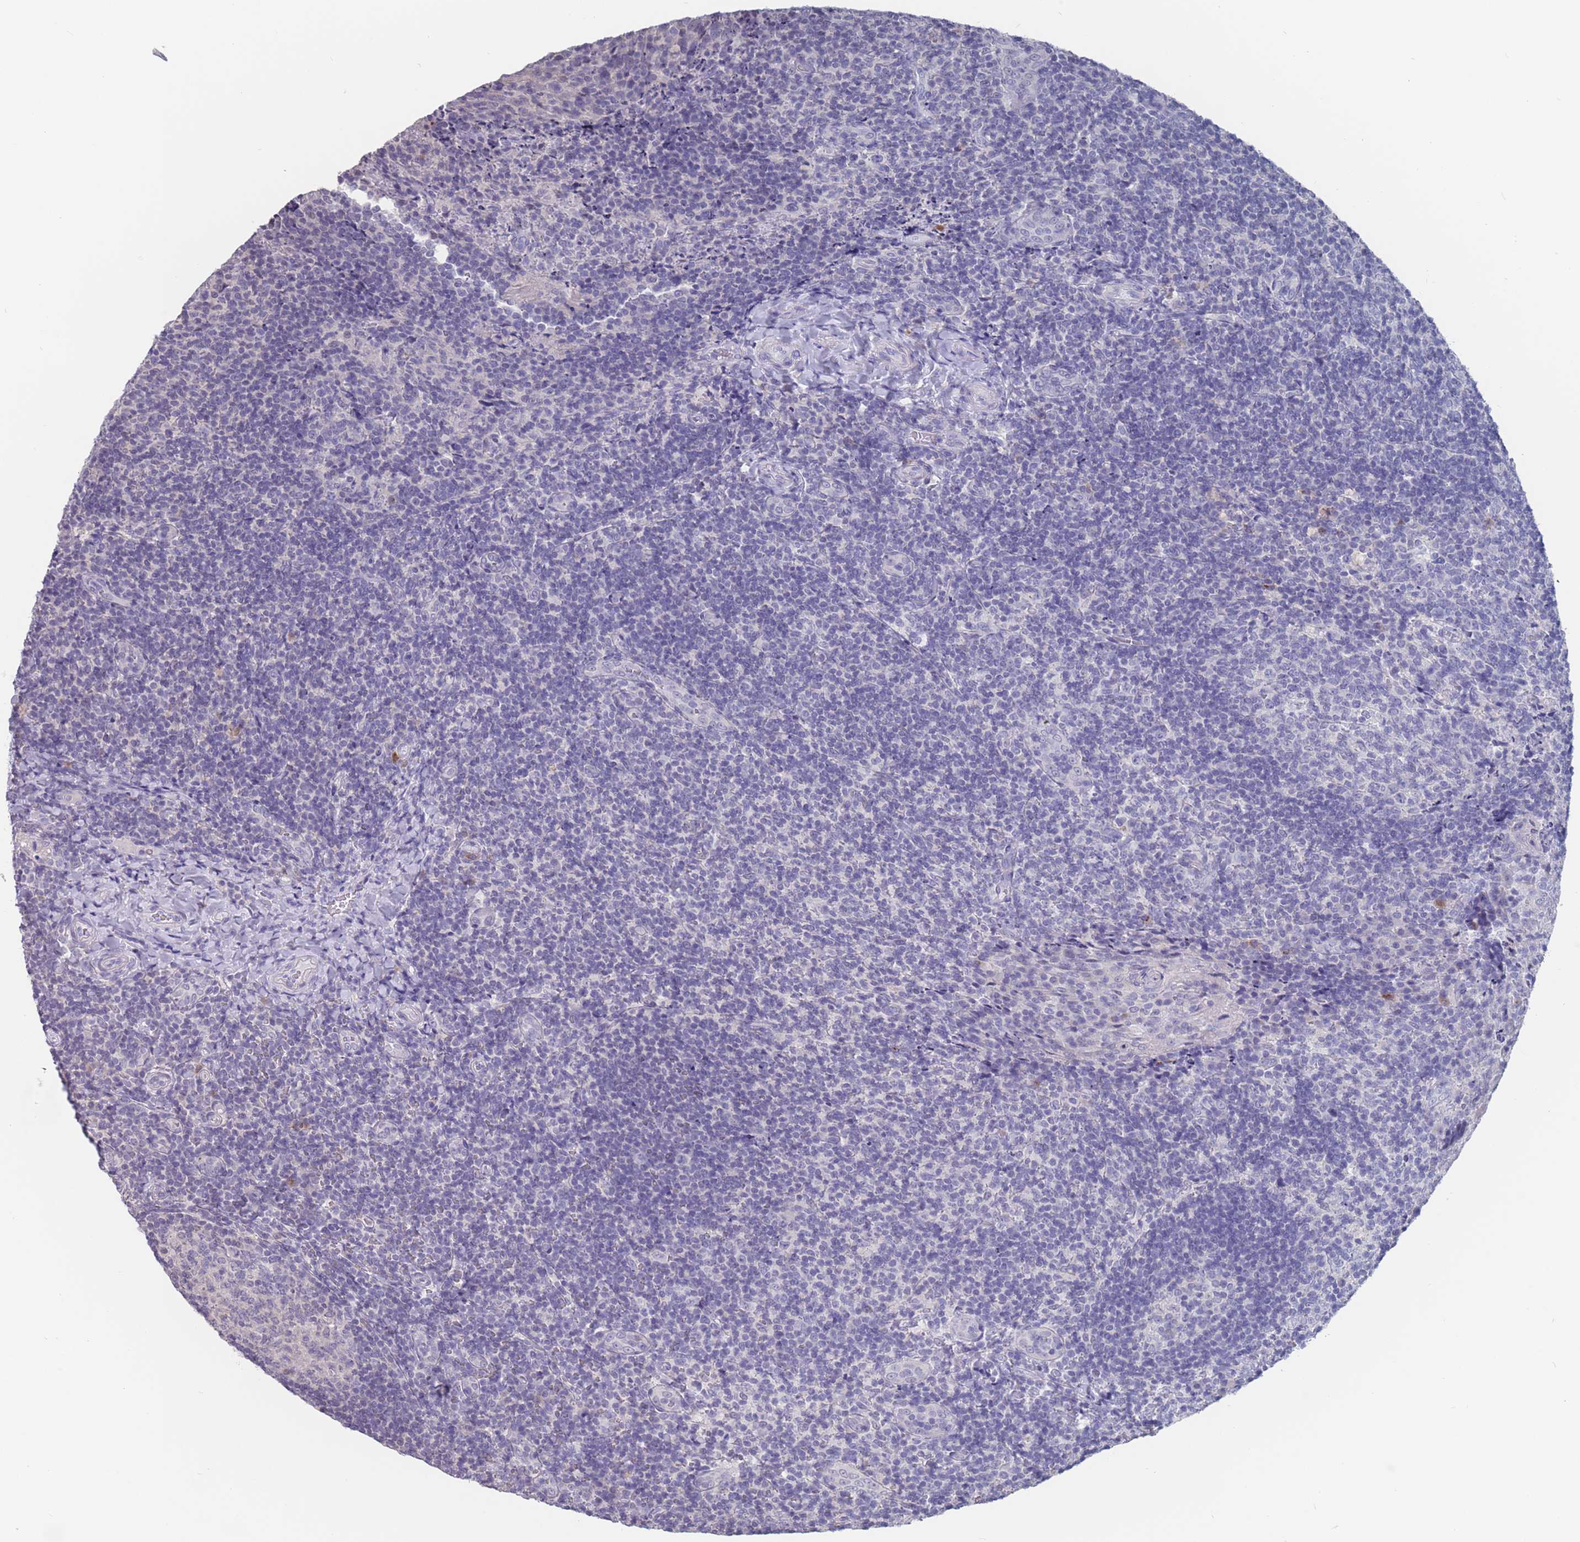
{"staining": {"intensity": "negative", "quantity": "none", "location": "none"}, "tissue": "tonsil", "cell_type": "Germinal center cells", "image_type": "normal", "snomed": [{"axis": "morphology", "description": "Normal tissue, NOS"}, {"axis": "topography", "description": "Tonsil"}], "caption": "IHC of benign tonsil shows no staining in germinal center cells.", "gene": "CYP51A1", "patient": {"sex": "male", "age": 17}}